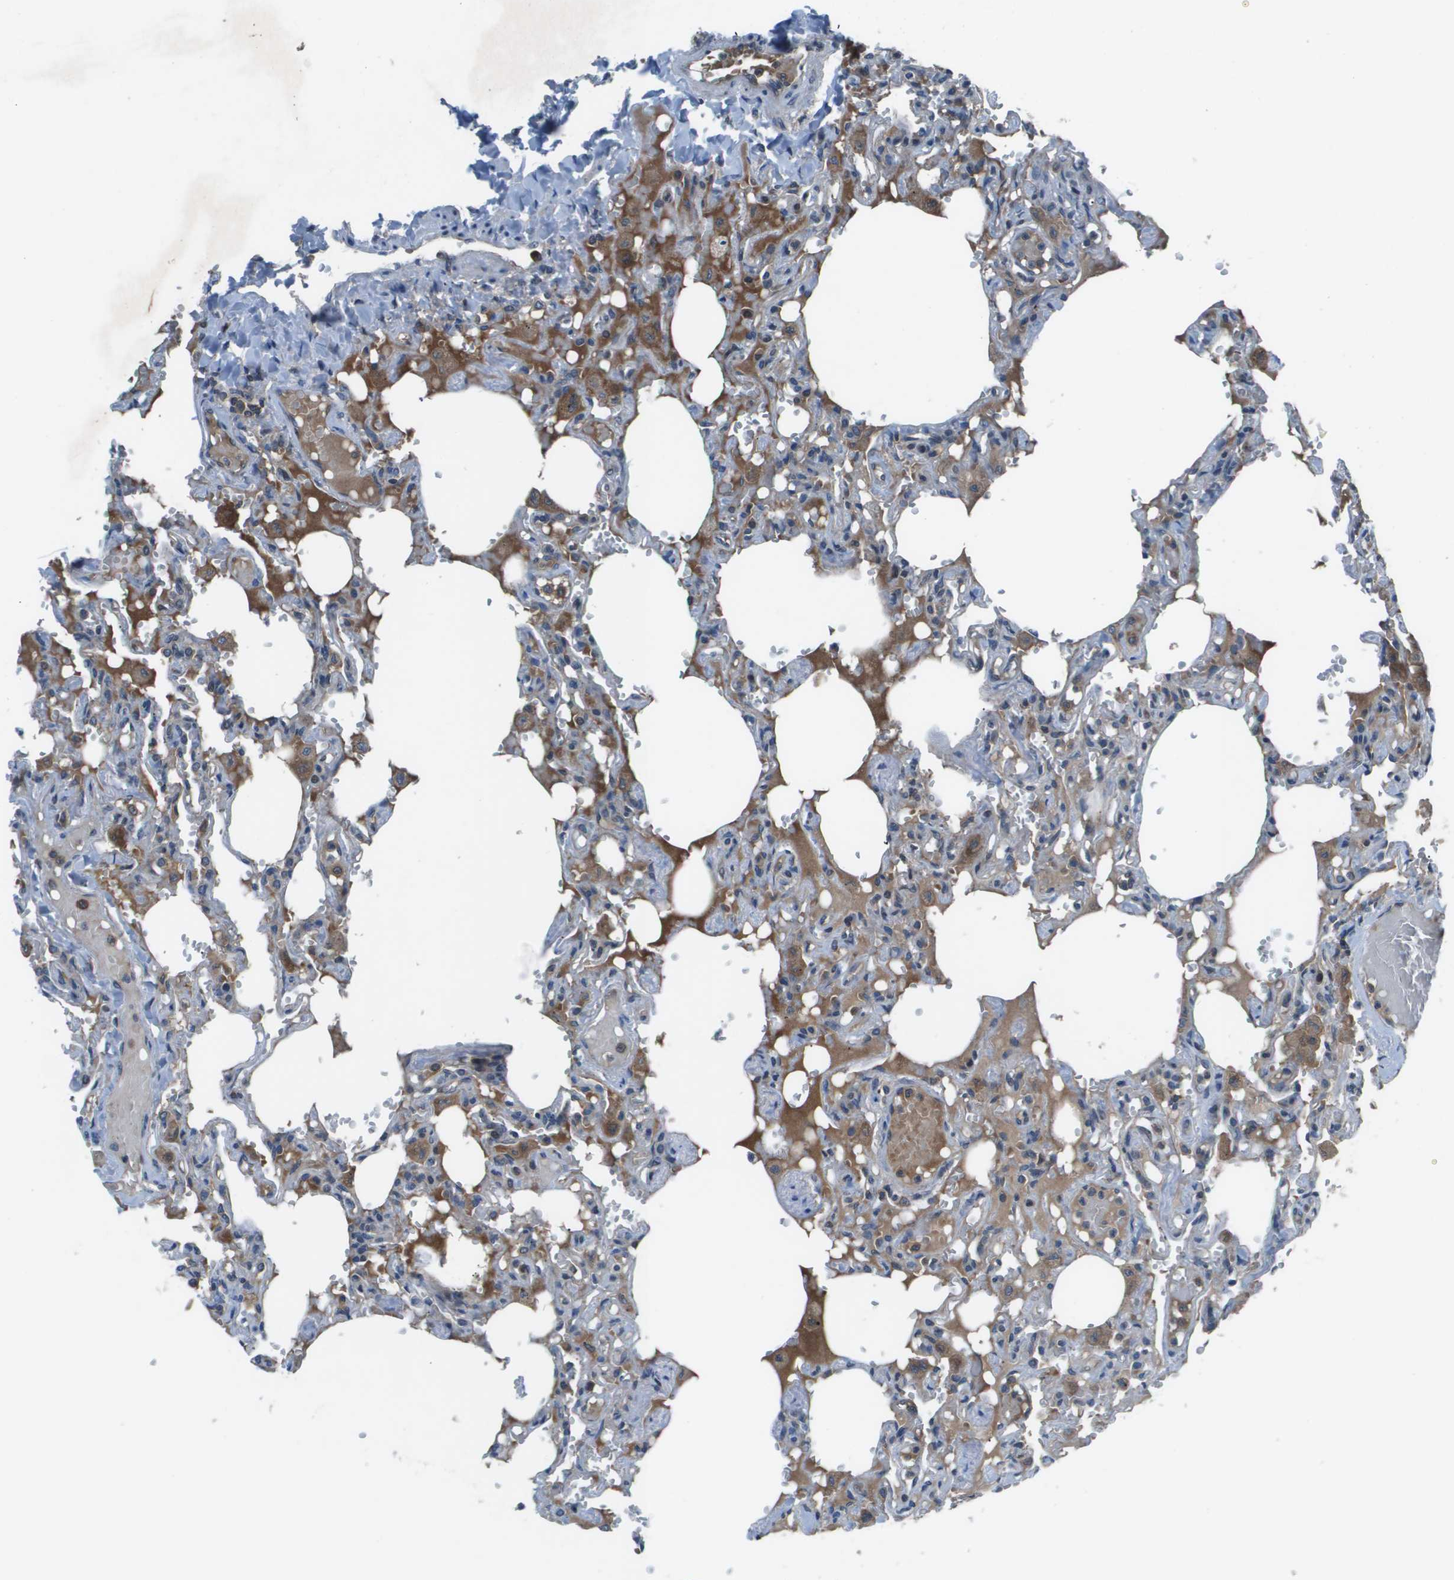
{"staining": {"intensity": "moderate", "quantity": "<25%", "location": "cytoplasmic/membranous"}, "tissue": "lung", "cell_type": "Alveolar cells", "image_type": "normal", "snomed": [{"axis": "morphology", "description": "Normal tissue, NOS"}, {"axis": "topography", "description": "Lung"}], "caption": "IHC of benign human lung reveals low levels of moderate cytoplasmic/membranous positivity in about <25% of alveolar cells.", "gene": "EIF3B", "patient": {"sex": "male", "age": 21}}